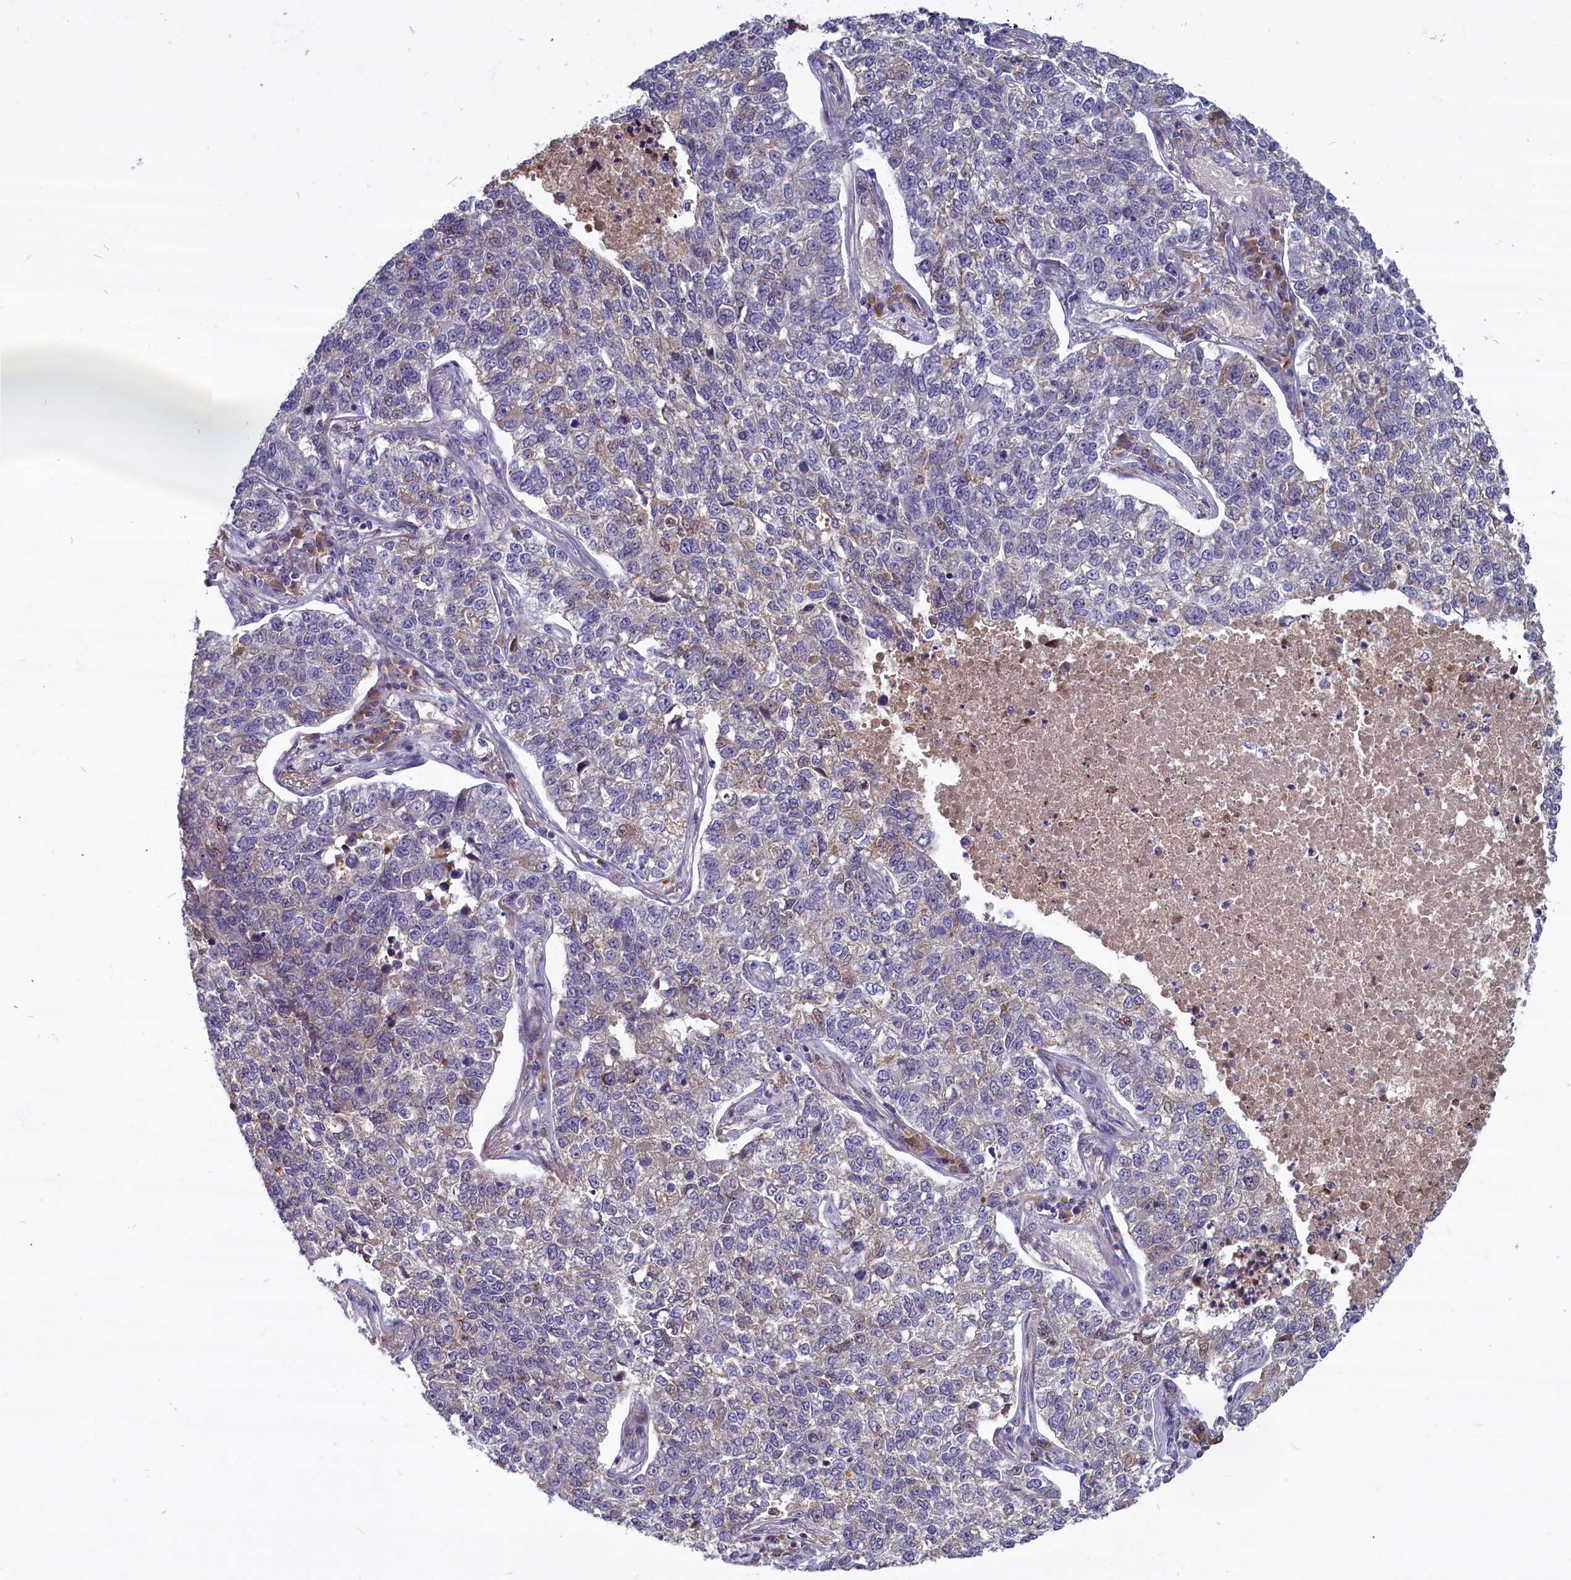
{"staining": {"intensity": "weak", "quantity": "<25%", "location": "cytoplasmic/membranous"}, "tissue": "lung cancer", "cell_type": "Tumor cells", "image_type": "cancer", "snomed": [{"axis": "morphology", "description": "Adenocarcinoma, NOS"}, {"axis": "topography", "description": "Lung"}], "caption": "Immunohistochemistry image of human adenocarcinoma (lung) stained for a protein (brown), which displays no positivity in tumor cells.", "gene": "SV2C", "patient": {"sex": "male", "age": 49}}